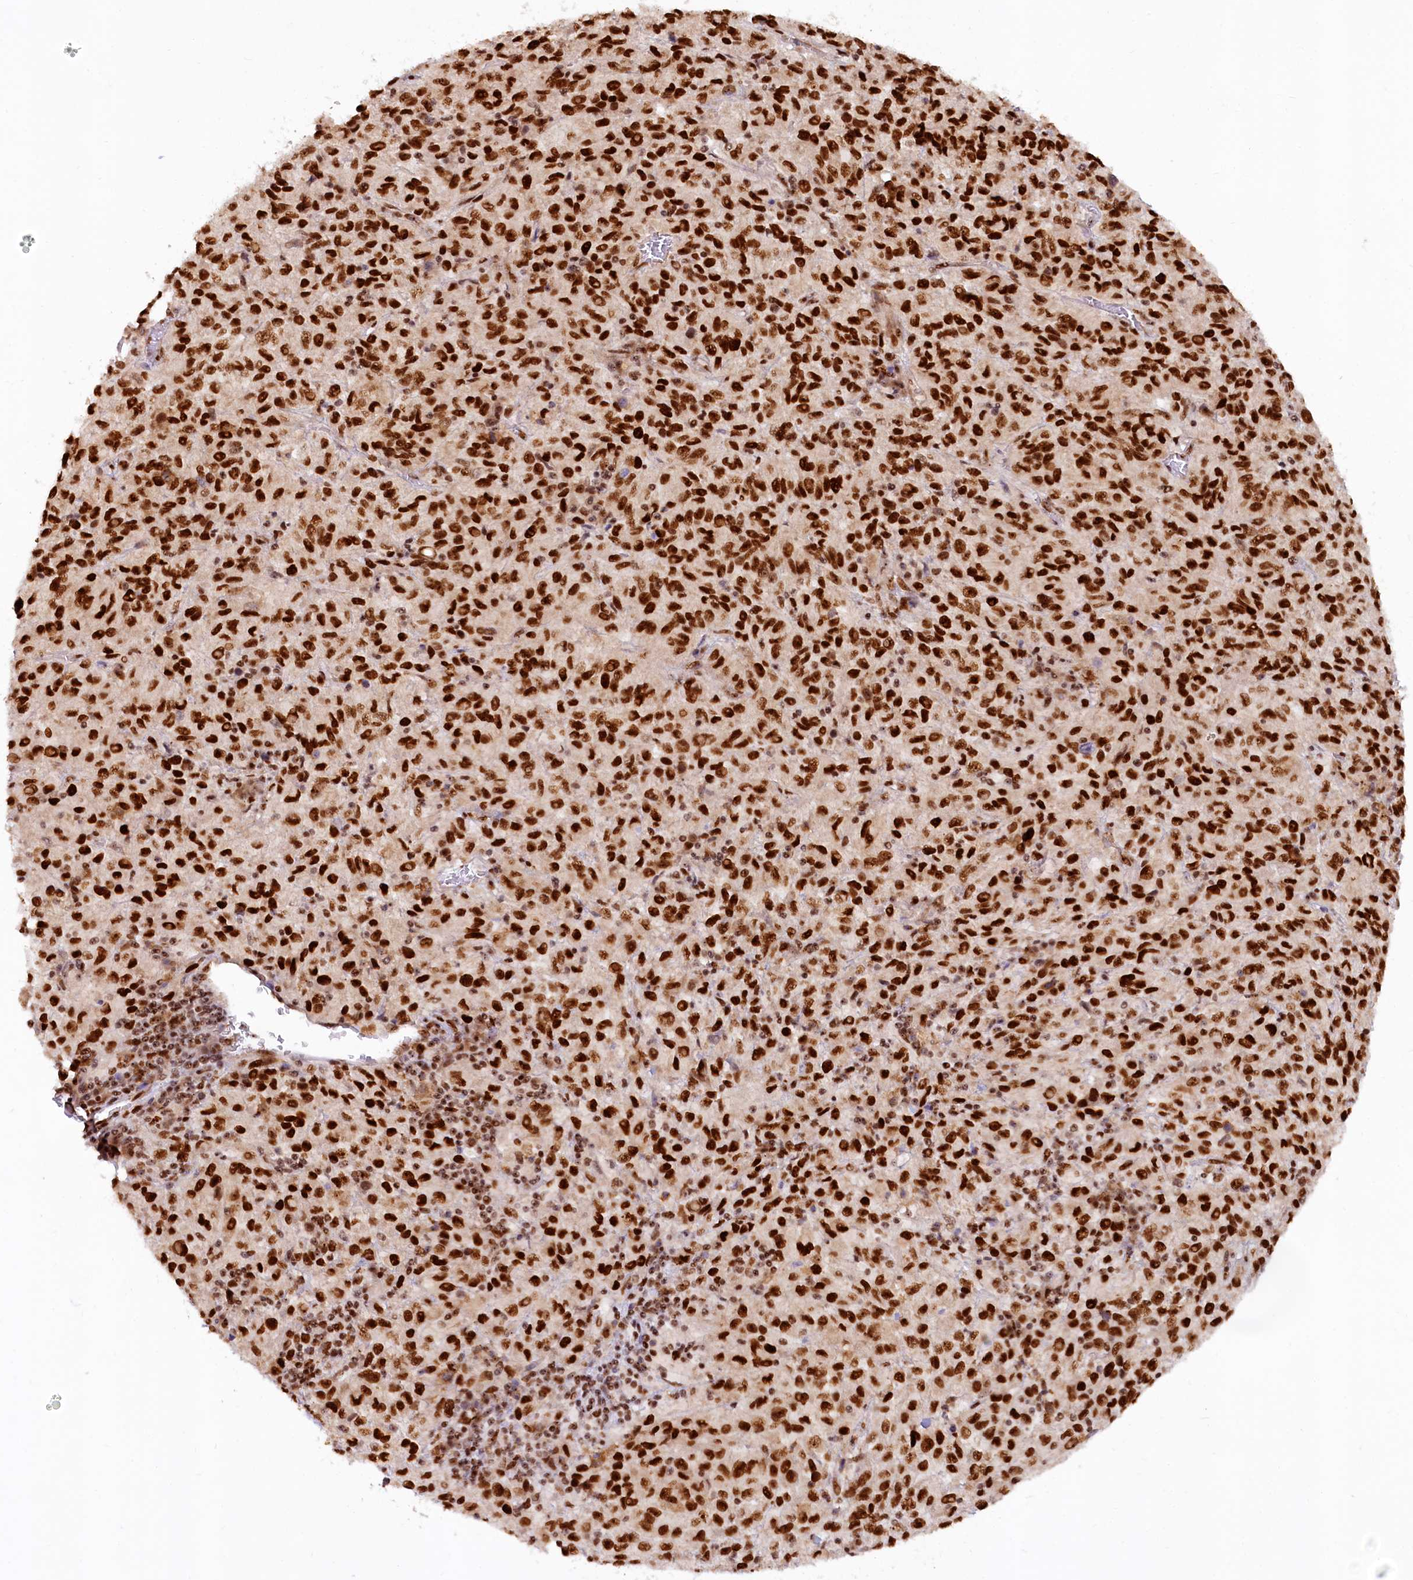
{"staining": {"intensity": "strong", "quantity": ">75%", "location": "nuclear"}, "tissue": "melanoma", "cell_type": "Tumor cells", "image_type": "cancer", "snomed": [{"axis": "morphology", "description": "Malignant melanoma, Metastatic site"}, {"axis": "topography", "description": "Lung"}], "caption": "This histopathology image reveals immunohistochemistry (IHC) staining of human melanoma, with high strong nuclear positivity in approximately >75% of tumor cells.", "gene": "TCOF1", "patient": {"sex": "male", "age": 64}}